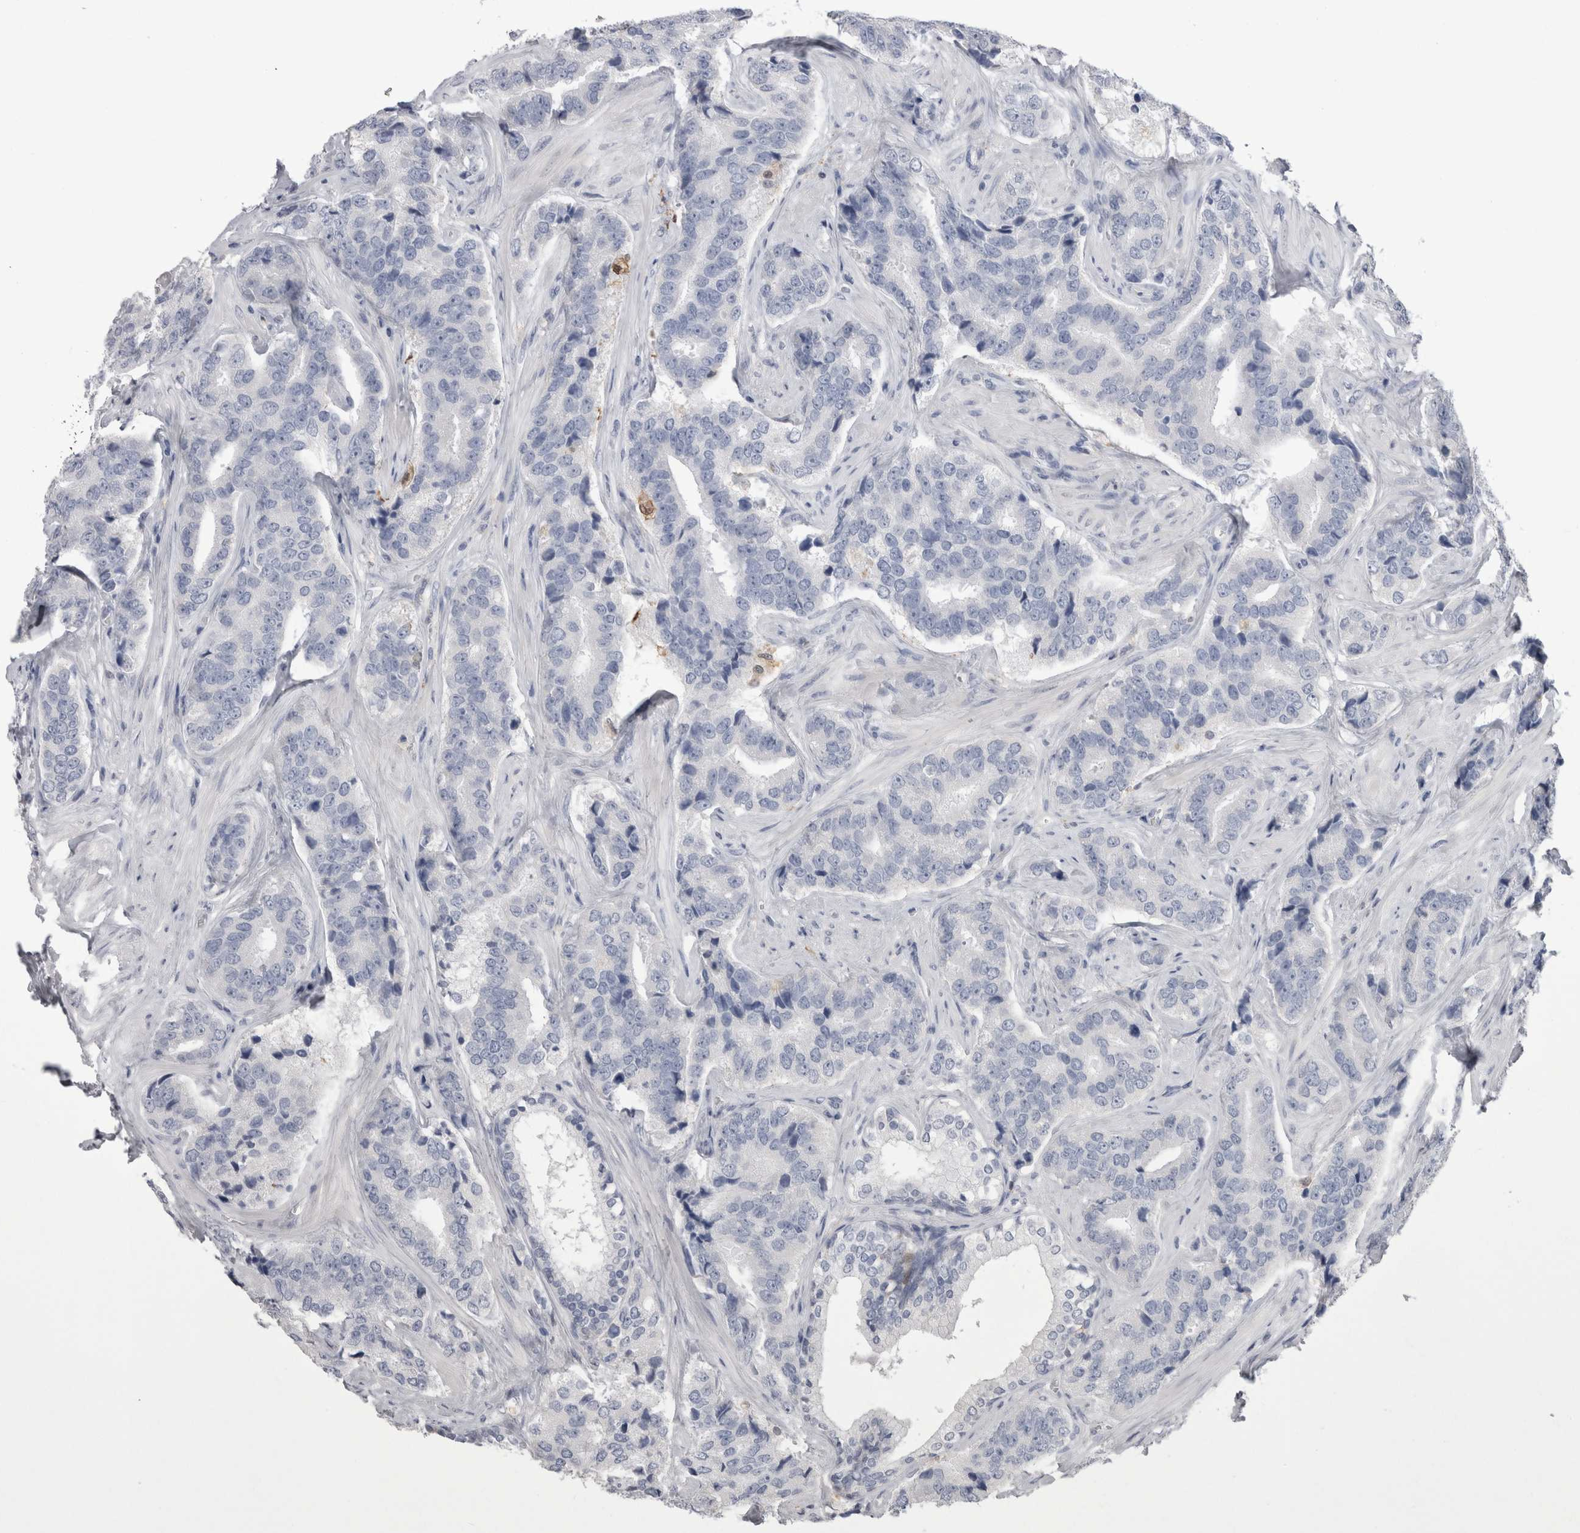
{"staining": {"intensity": "negative", "quantity": "none", "location": "none"}, "tissue": "prostate cancer", "cell_type": "Tumor cells", "image_type": "cancer", "snomed": [{"axis": "morphology", "description": "Adenocarcinoma, High grade"}, {"axis": "topography", "description": "Prostate"}], "caption": "An image of prostate cancer (high-grade adenocarcinoma) stained for a protein displays no brown staining in tumor cells. The staining was performed using DAB to visualize the protein expression in brown, while the nuclei were stained in blue with hematoxylin (Magnification: 20x).", "gene": "SUCNR1", "patient": {"sex": "male", "age": 60}}